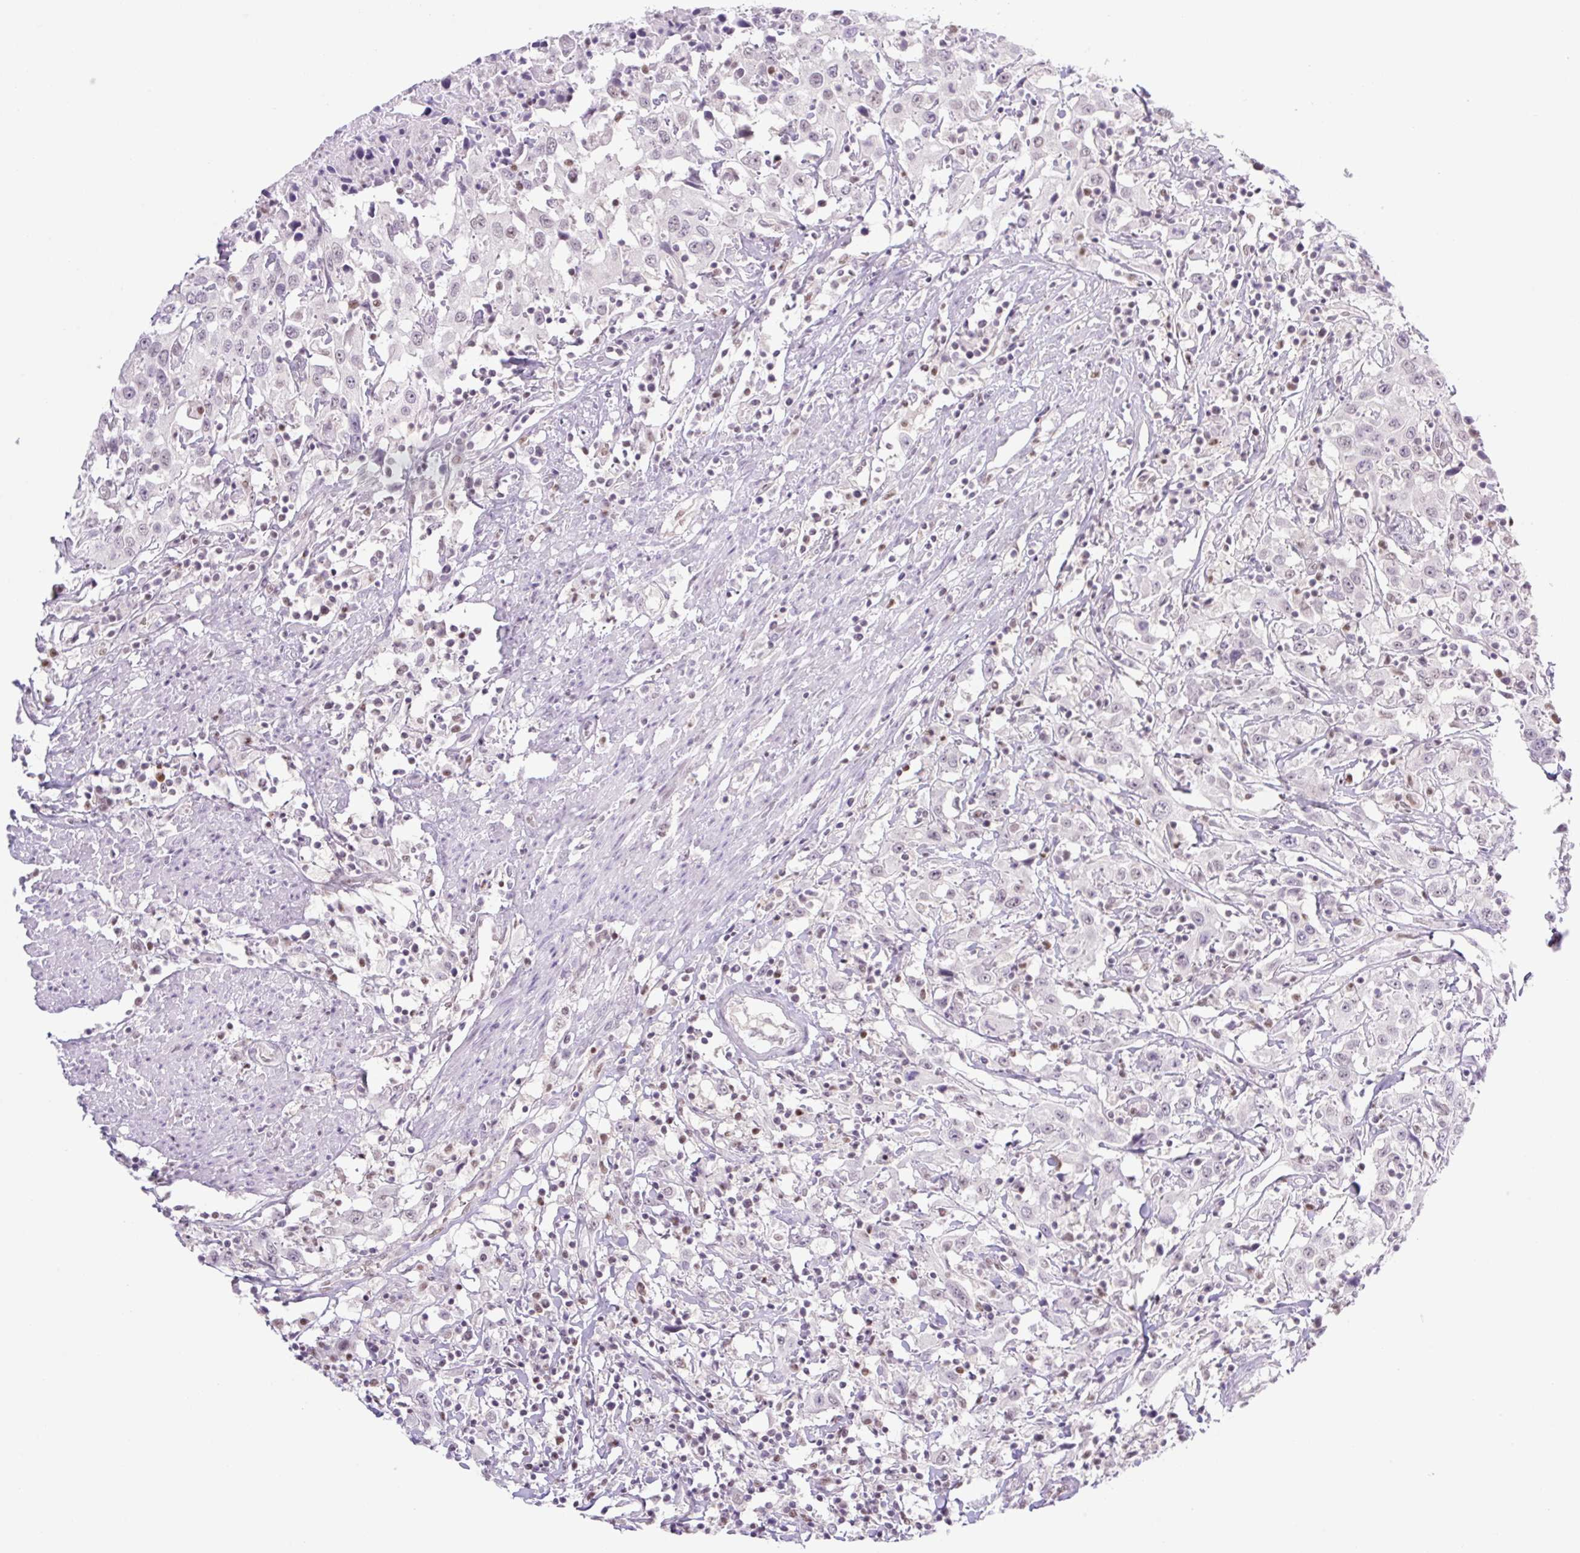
{"staining": {"intensity": "negative", "quantity": "none", "location": "none"}, "tissue": "urothelial cancer", "cell_type": "Tumor cells", "image_type": "cancer", "snomed": [{"axis": "morphology", "description": "Urothelial carcinoma, High grade"}, {"axis": "topography", "description": "Urinary bladder"}], "caption": "High power microscopy photomicrograph of an immunohistochemistry (IHC) histopathology image of urothelial cancer, revealing no significant expression in tumor cells.", "gene": "TLE3", "patient": {"sex": "male", "age": 61}}